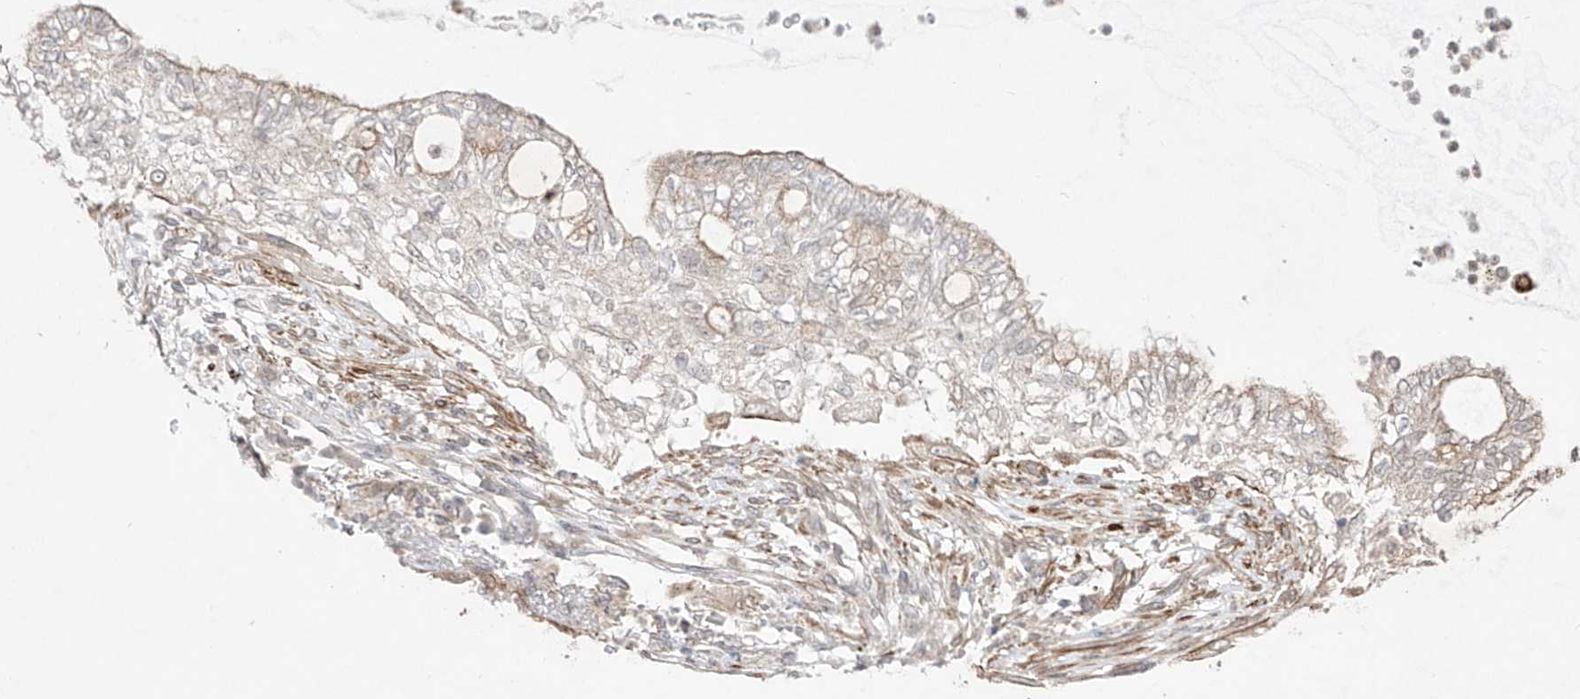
{"staining": {"intensity": "weak", "quantity": "<25%", "location": "cytoplasmic/membranous"}, "tissue": "lung cancer", "cell_type": "Tumor cells", "image_type": "cancer", "snomed": [{"axis": "morphology", "description": "Adenocarcinoma, NOS"}, {"axis": "topography", "description": "Lung"}], "caption": "This is an immunohistochemistry (IHC) micrograph of lung cancer. There is no staining in tumor cells.", "gene": "KDM1B", "patient": {"sex": "female", "age": 70}}